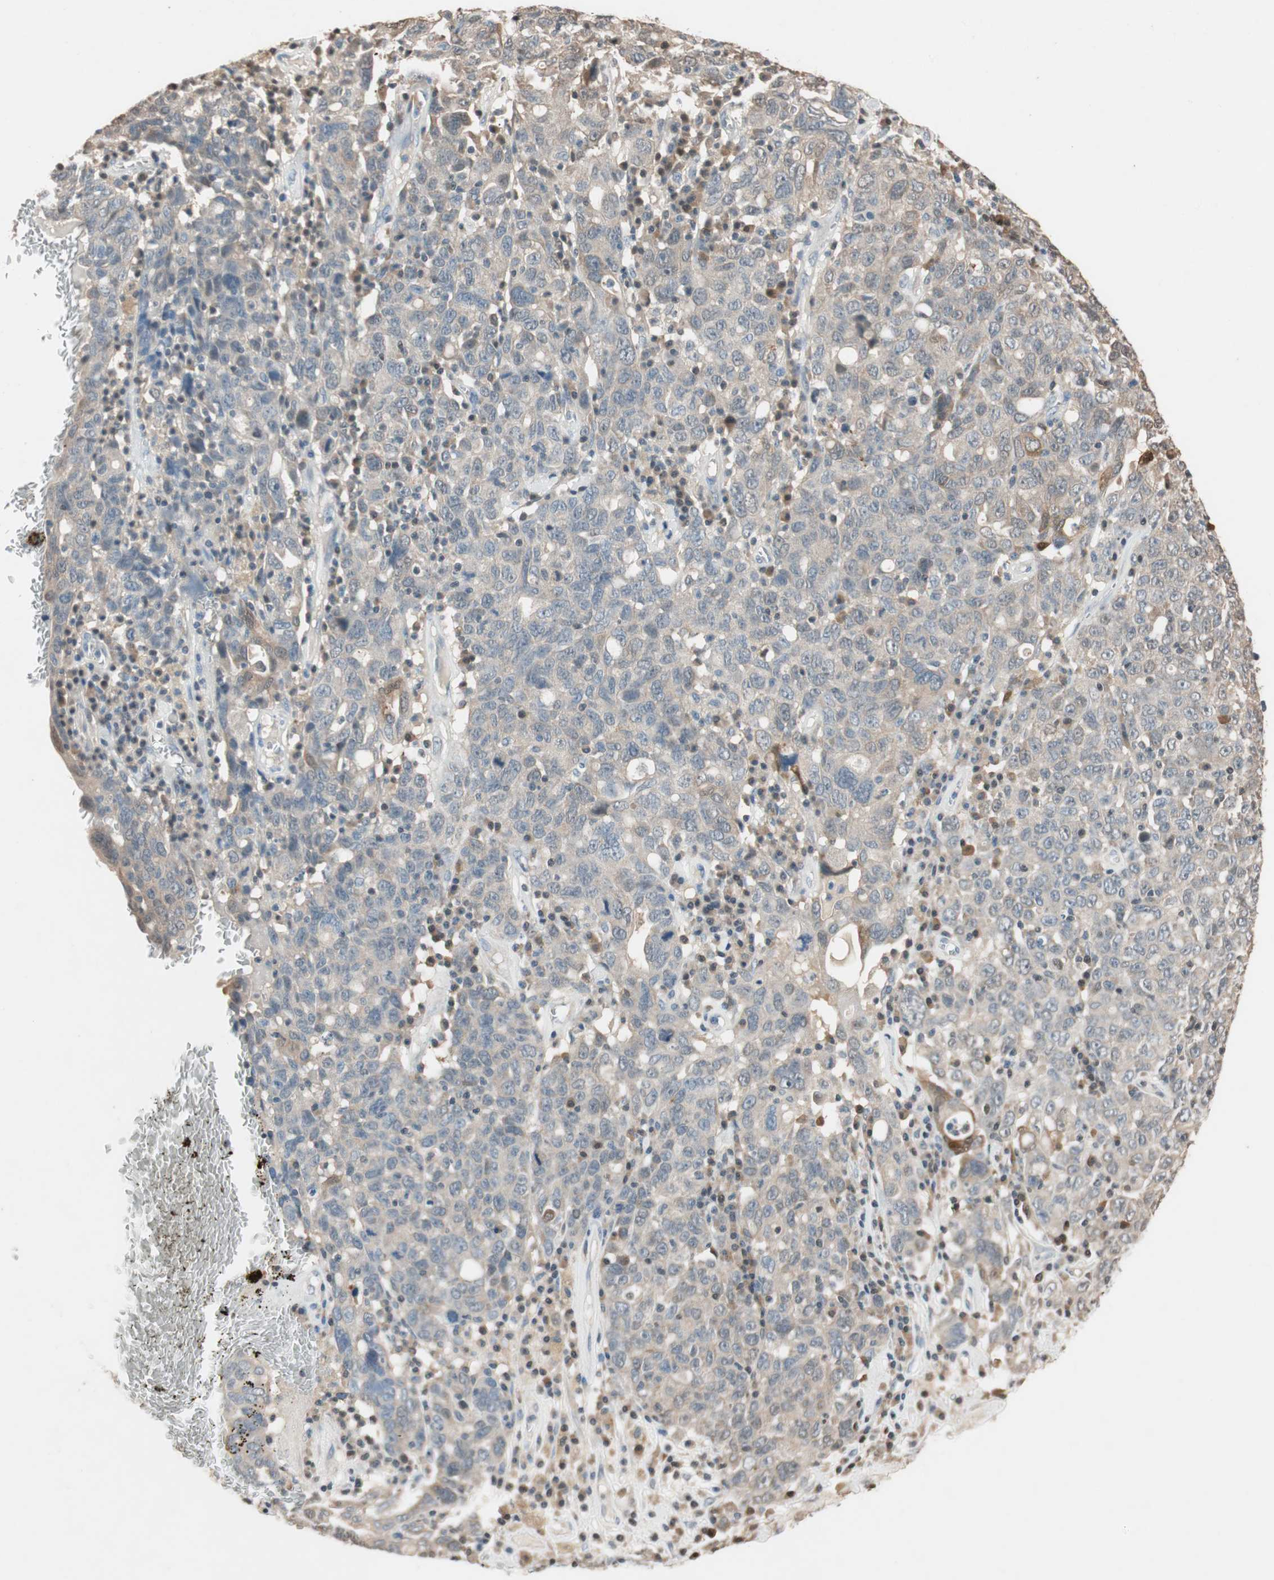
{"staining": {"intensity": "weak", "quantity": ">75%", "location": "cytoplasmic/membranous"}, "tissue": "ovarian cancer", "cell_type": "Tumor cells", "image_type": "cancer", "snomed": [{"axis": "morphology", "description": "Carcinoma, endometroid"}, {"axis": "topography", "description": "Ovary"}], "caption": "Human ovarian endometroid carcinoma stained with a protein marker reveals weak staining in tumor cells.", "gene": "SERPINB5", "patient": {"sex": "female", "age": 62}}